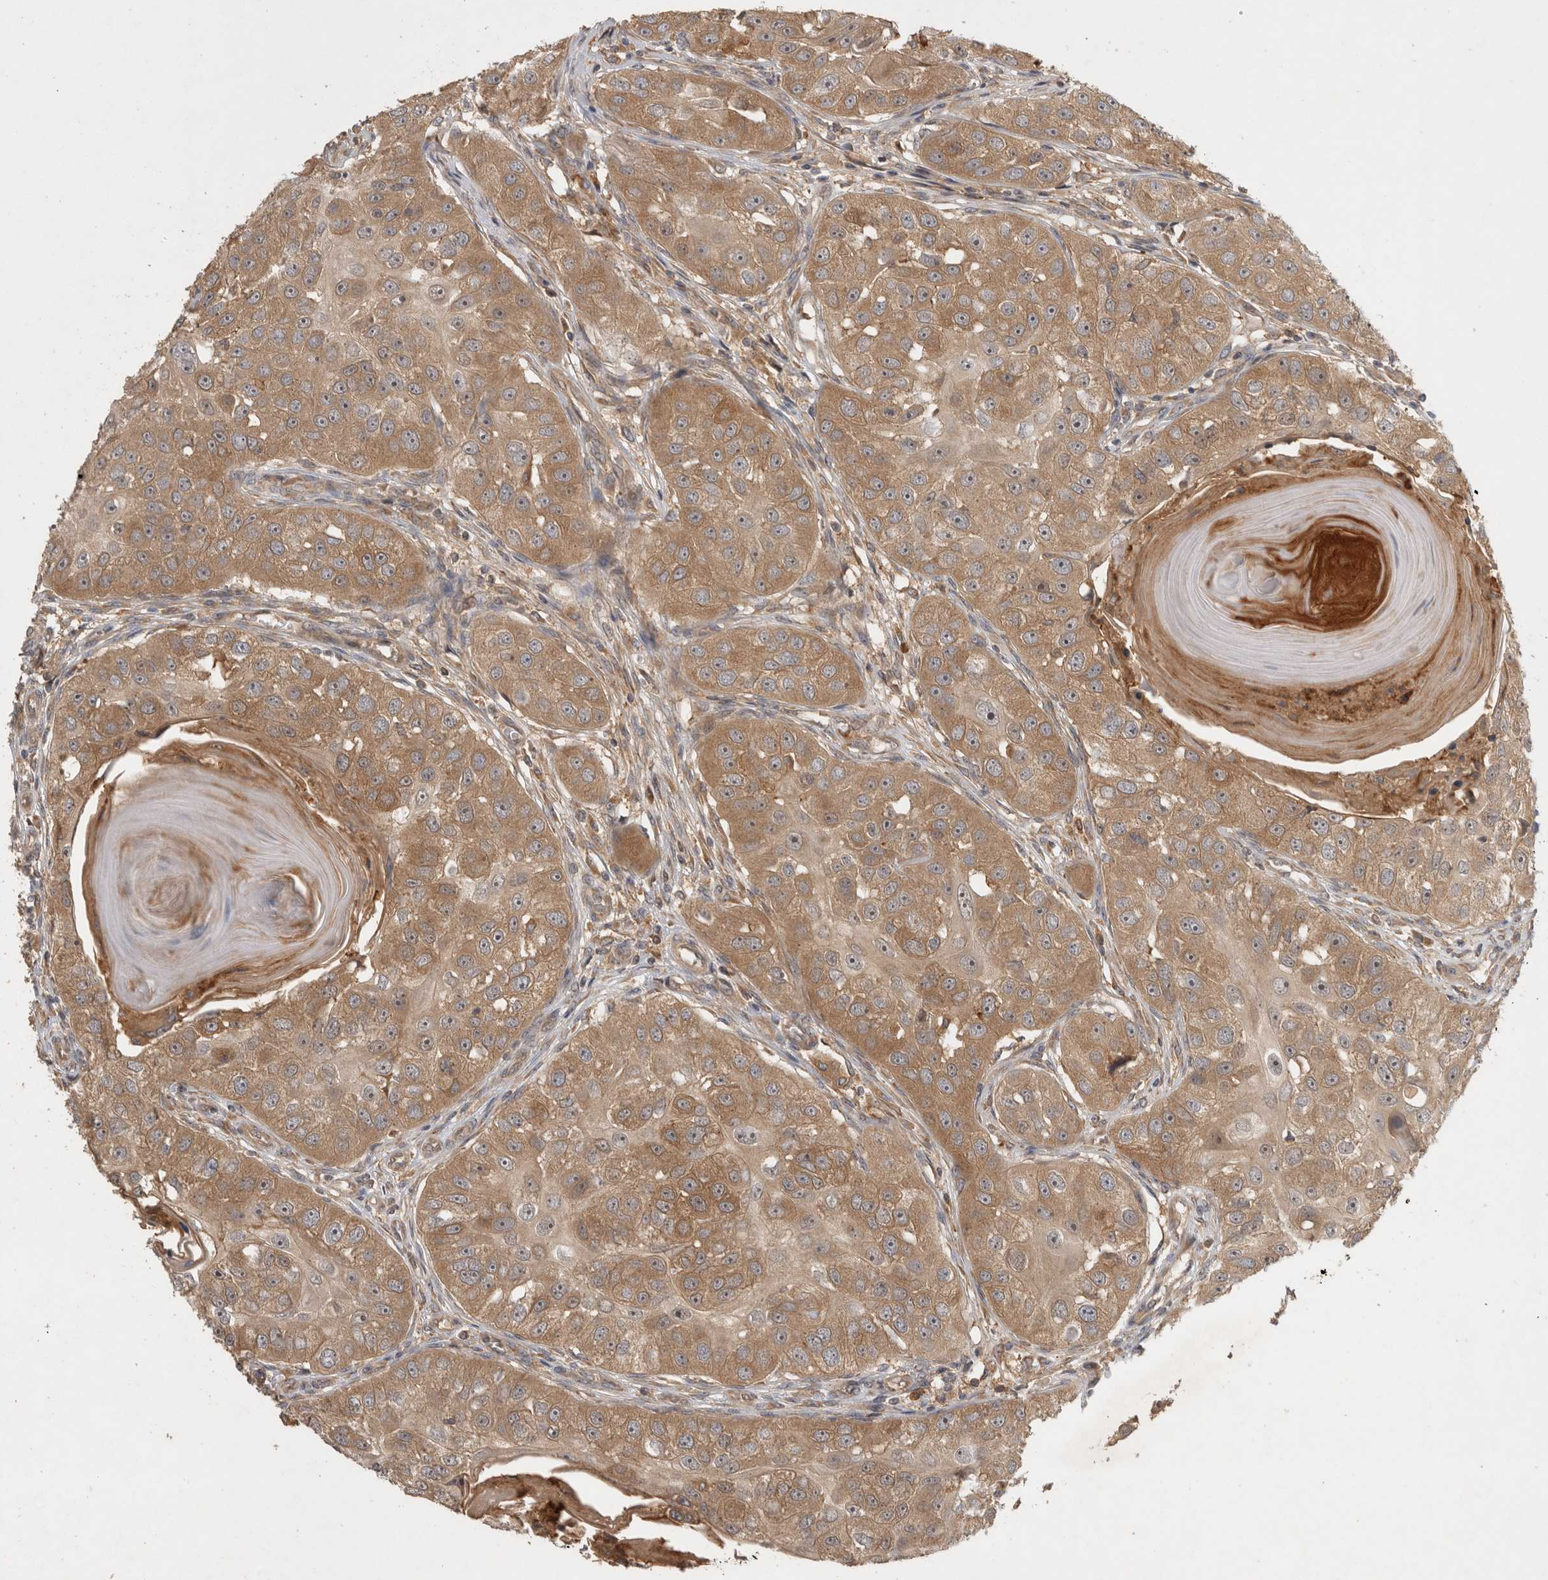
{"staining": {"intensity": "moderate", "quantity": ">75%", "location": "cytoplasmic/membranous,nuclear"}, "tissue": "head and neck cancer", "cell_type": "Tumor cells", "image_type": "cancer", "snomed": [{"axis": "morphology", "description": "Normal tissue, NOS"}, {"axis": "morphology", "description": "Squamous cell carcinoma, NOS"}, {"axis": "topography", "description": "Skeletal muscle"}, {"axis": "topography", "description": "Head-Neck"}], "caption": "Human squamous cell carcinoma (head and neck) stained for a protein (brown) shows moderate cytoplasmic/membranous and nuclear positive staining in about >75% of tumor cells.", "gene": "VEPH1", "patient": {"sex": "male", "age": 51}}